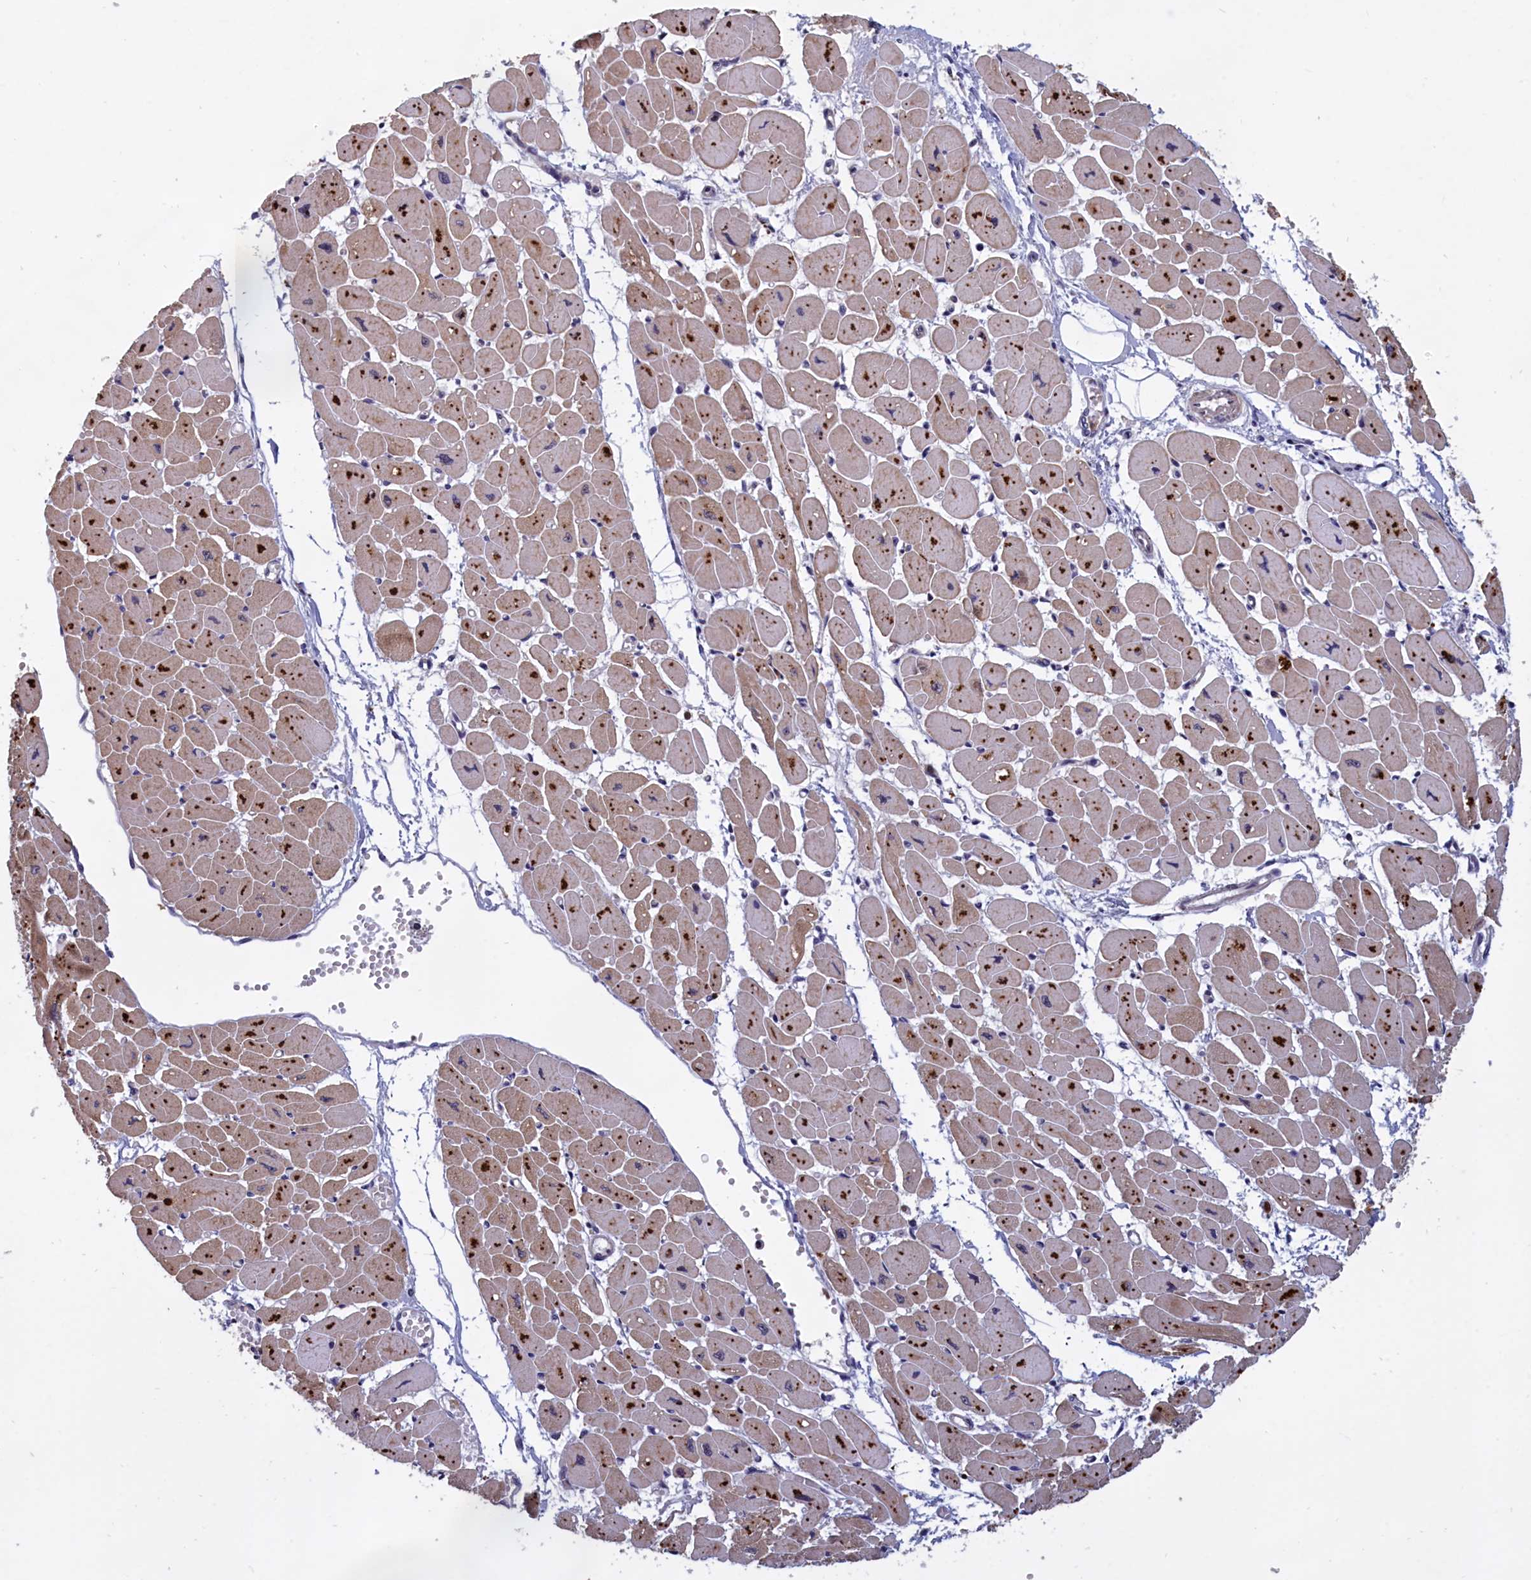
{"staining": {"intensity": "moderate", "quantity": ">75%", "location": "cytoplasmic/membranous"}, "tissue": "heart muscle", "cell_type": "Cardiomyocytes", "image_type": "normal", "snomed": [{"axis": "morphology", "description": "Normal tissue, NOS"}, {"axis": "topography", "description": "Heart"}], "caption": "Protein expression analysis of benign heart muscle exhibits moderate cytoplasmic/membranous positivity in approximately >75% of cardiomyocytes.", "gene": "EPB41L4B", "patient": {"sex": "female", "age": 54}}